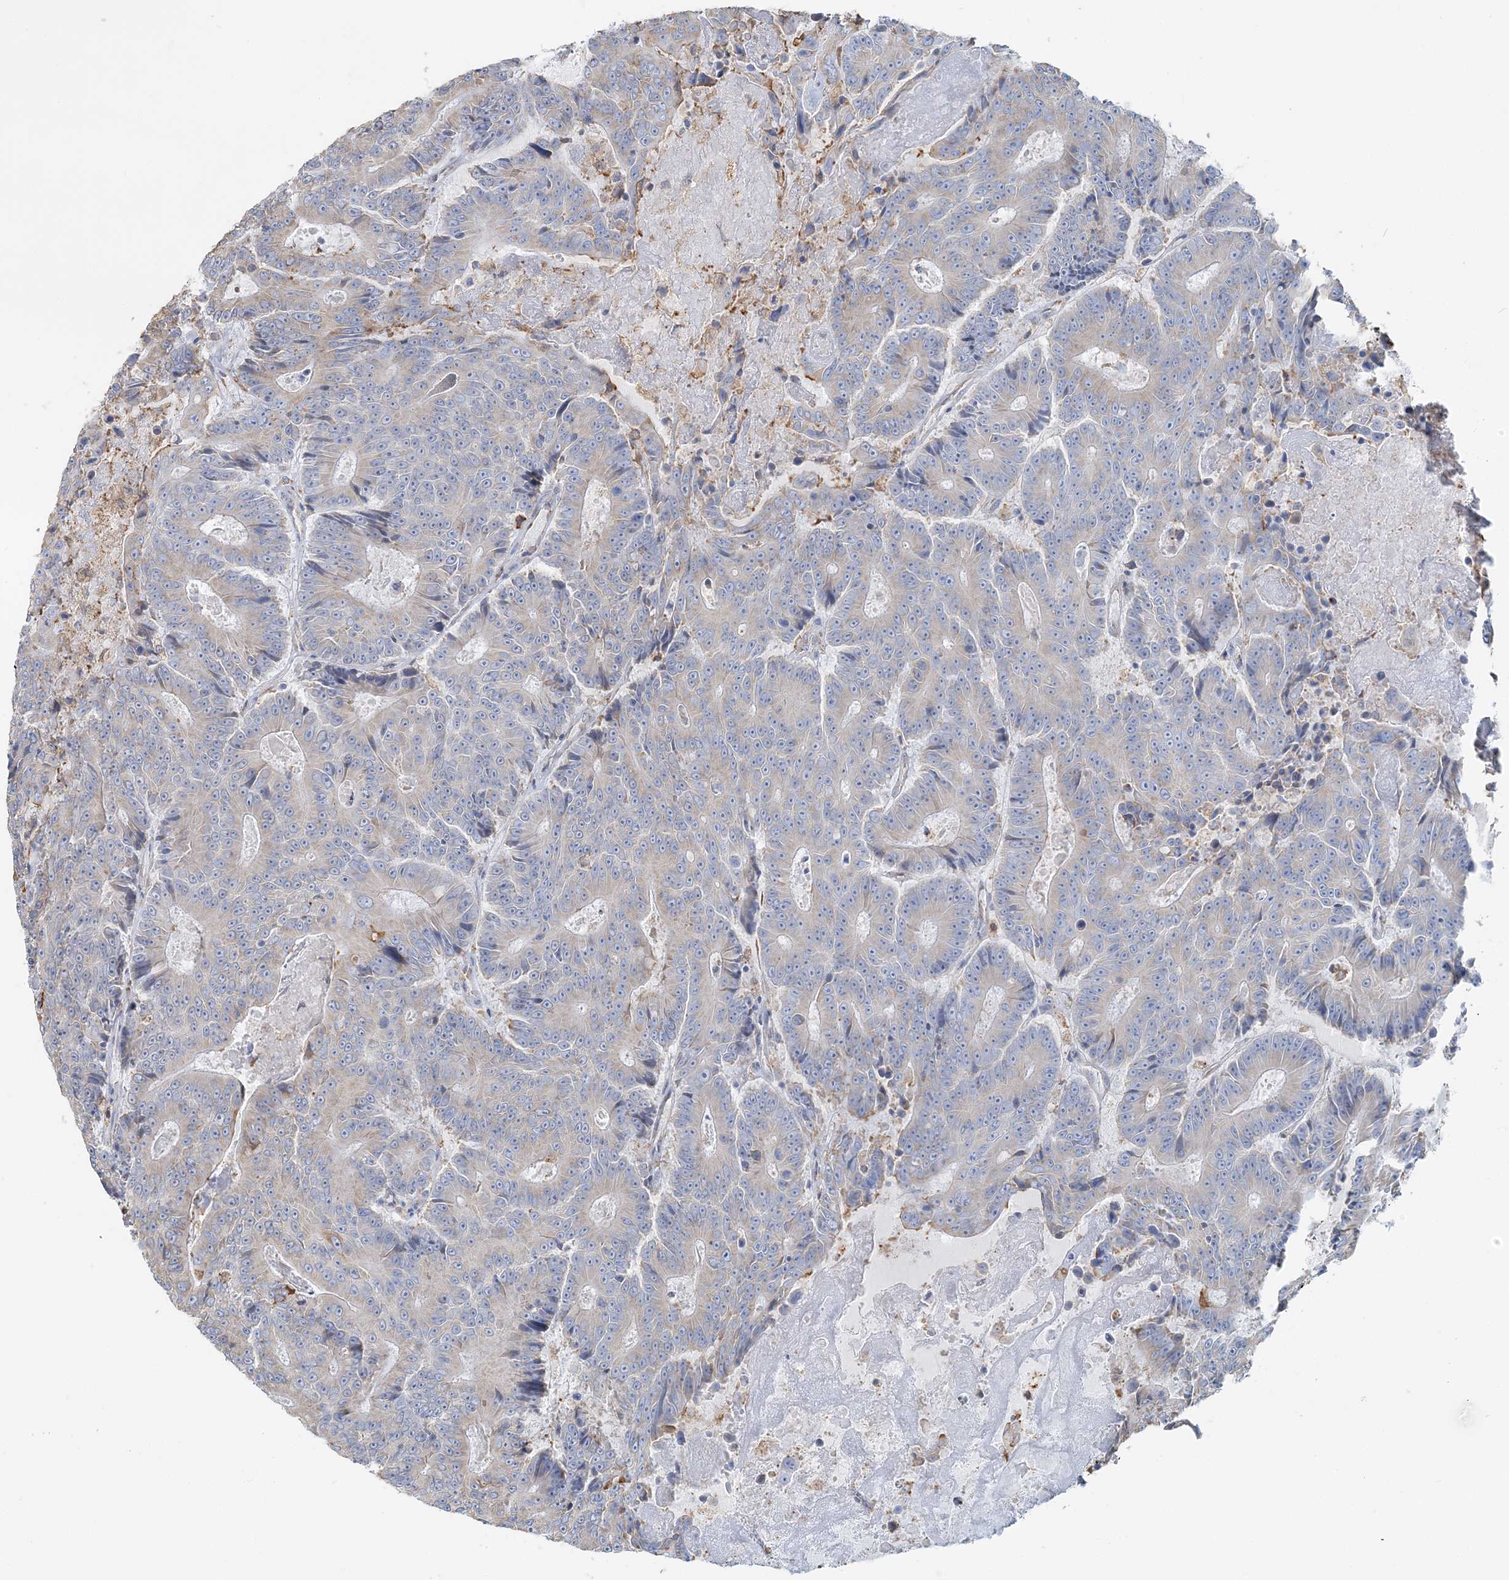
{"staining": {"intensity": "negative", "quantity": "none", "location": "none"}, "tissue": "colorectal cancer", "cell_type": "Tumor cells", "image_type": "cancer", "snomed": [{"axis": "morphology", "description": "Adenocarcinoma, NOS"}, {"axis": "topography", "description": "Colon"}], "caption": "The micrograph exhibits no staining of tumor cells in colorectal adenocarcinoma.", "gene": "TBC1D5", "patient": {"sex": "male", "age": 83}}